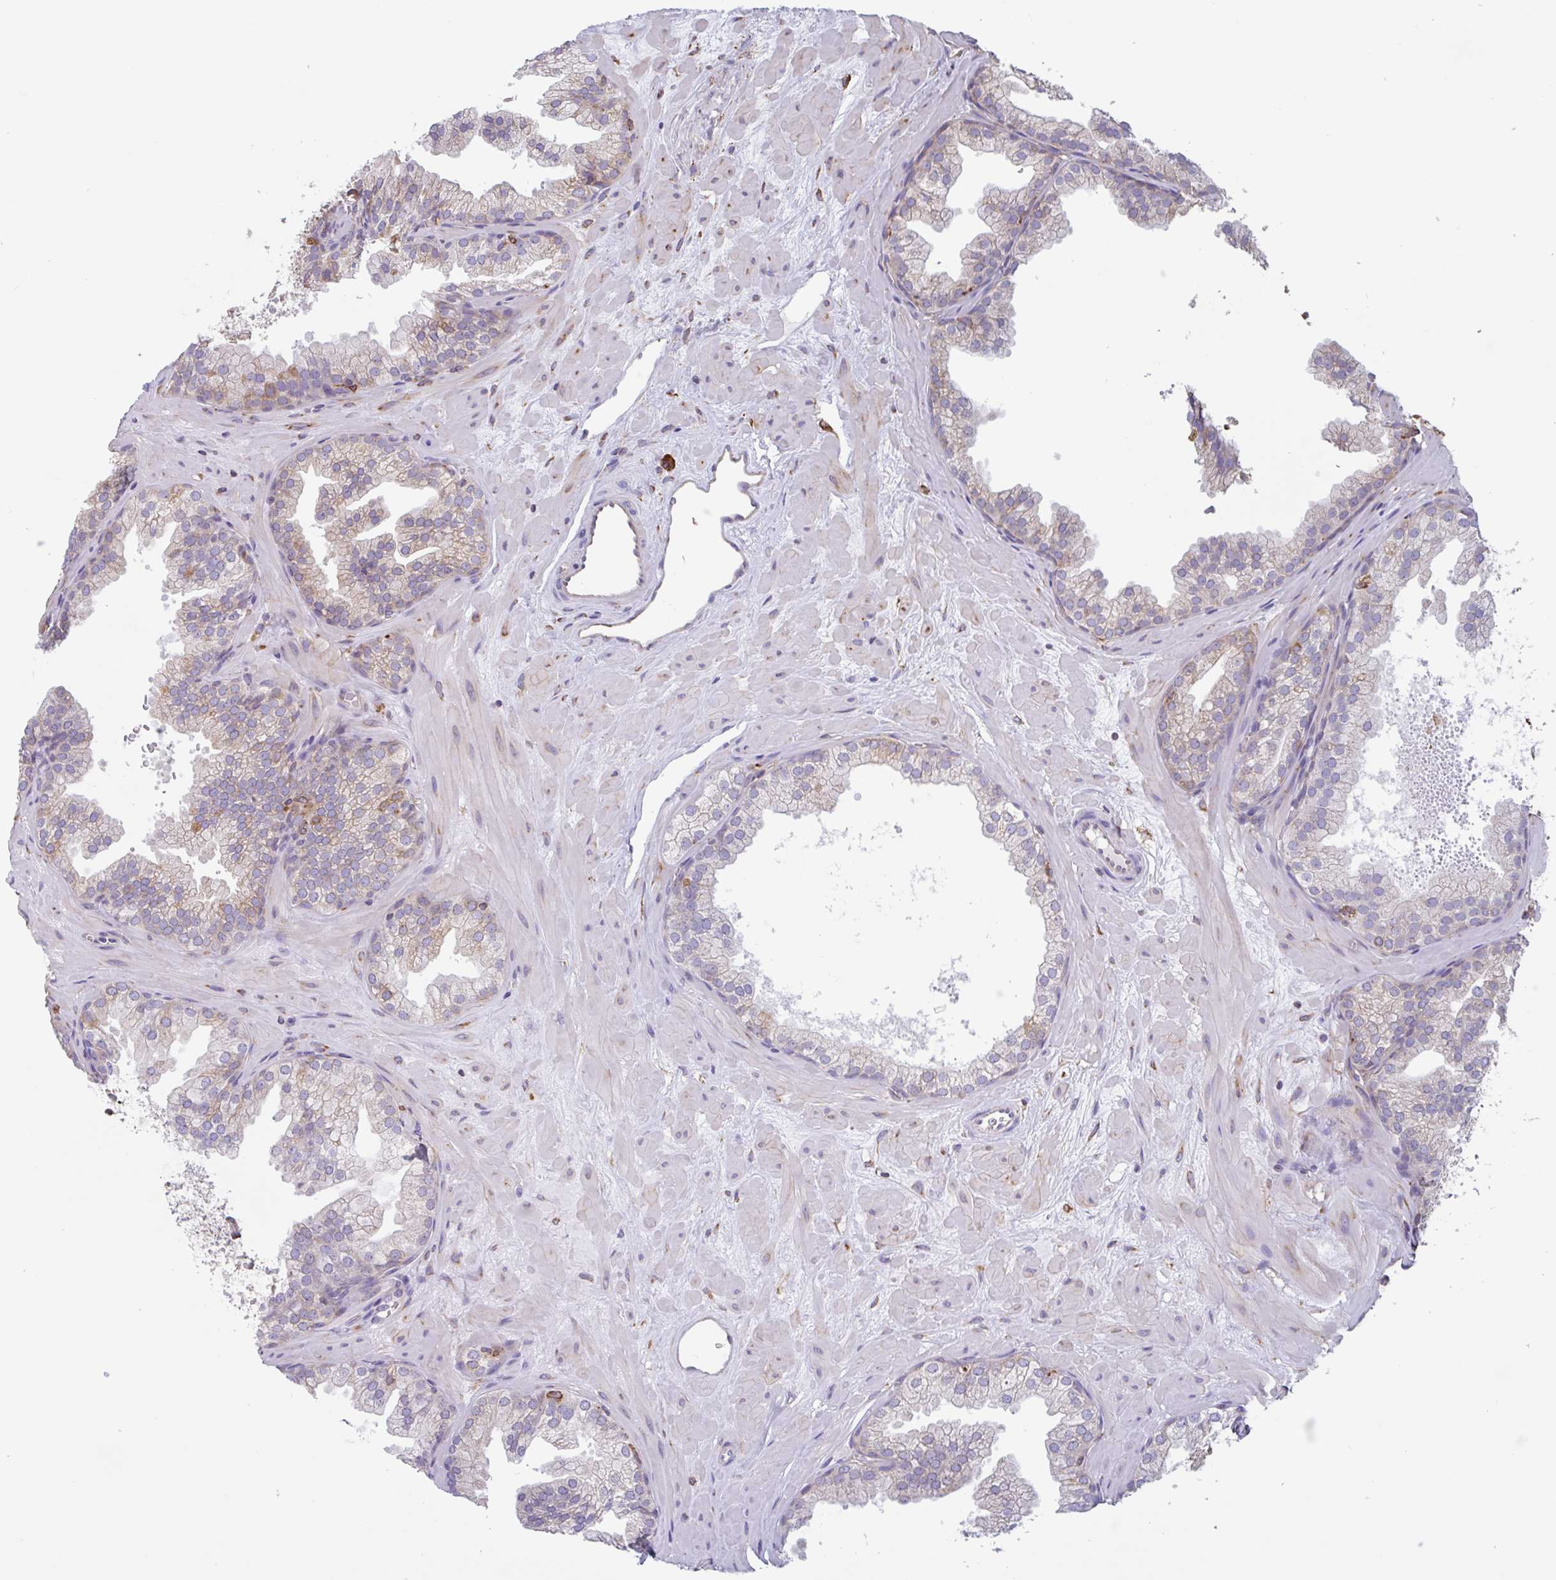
{"staining": {"intensity": "weak", "quantity": "<25%", "location": "cytoplasmic/membranous"}, "tissue": "prostate", "cell_type": "Glandular cells", "image_type": "normal", "snomed": [{"axis": "morphology", "description": "Normal tissue, NOS"}, {"axis": "topography", "description": "Prostate"}], "caption": "An IHC histopathology image of unremarkable prostate is shown. There is no staining in glandular cells of prostate. (DAB (3,3'-diaminobenzidine) immunohistochemistry with hematoxylin counter stain).", "gene": "DOK4", "patient": {"sex": "male", "age": 37}}